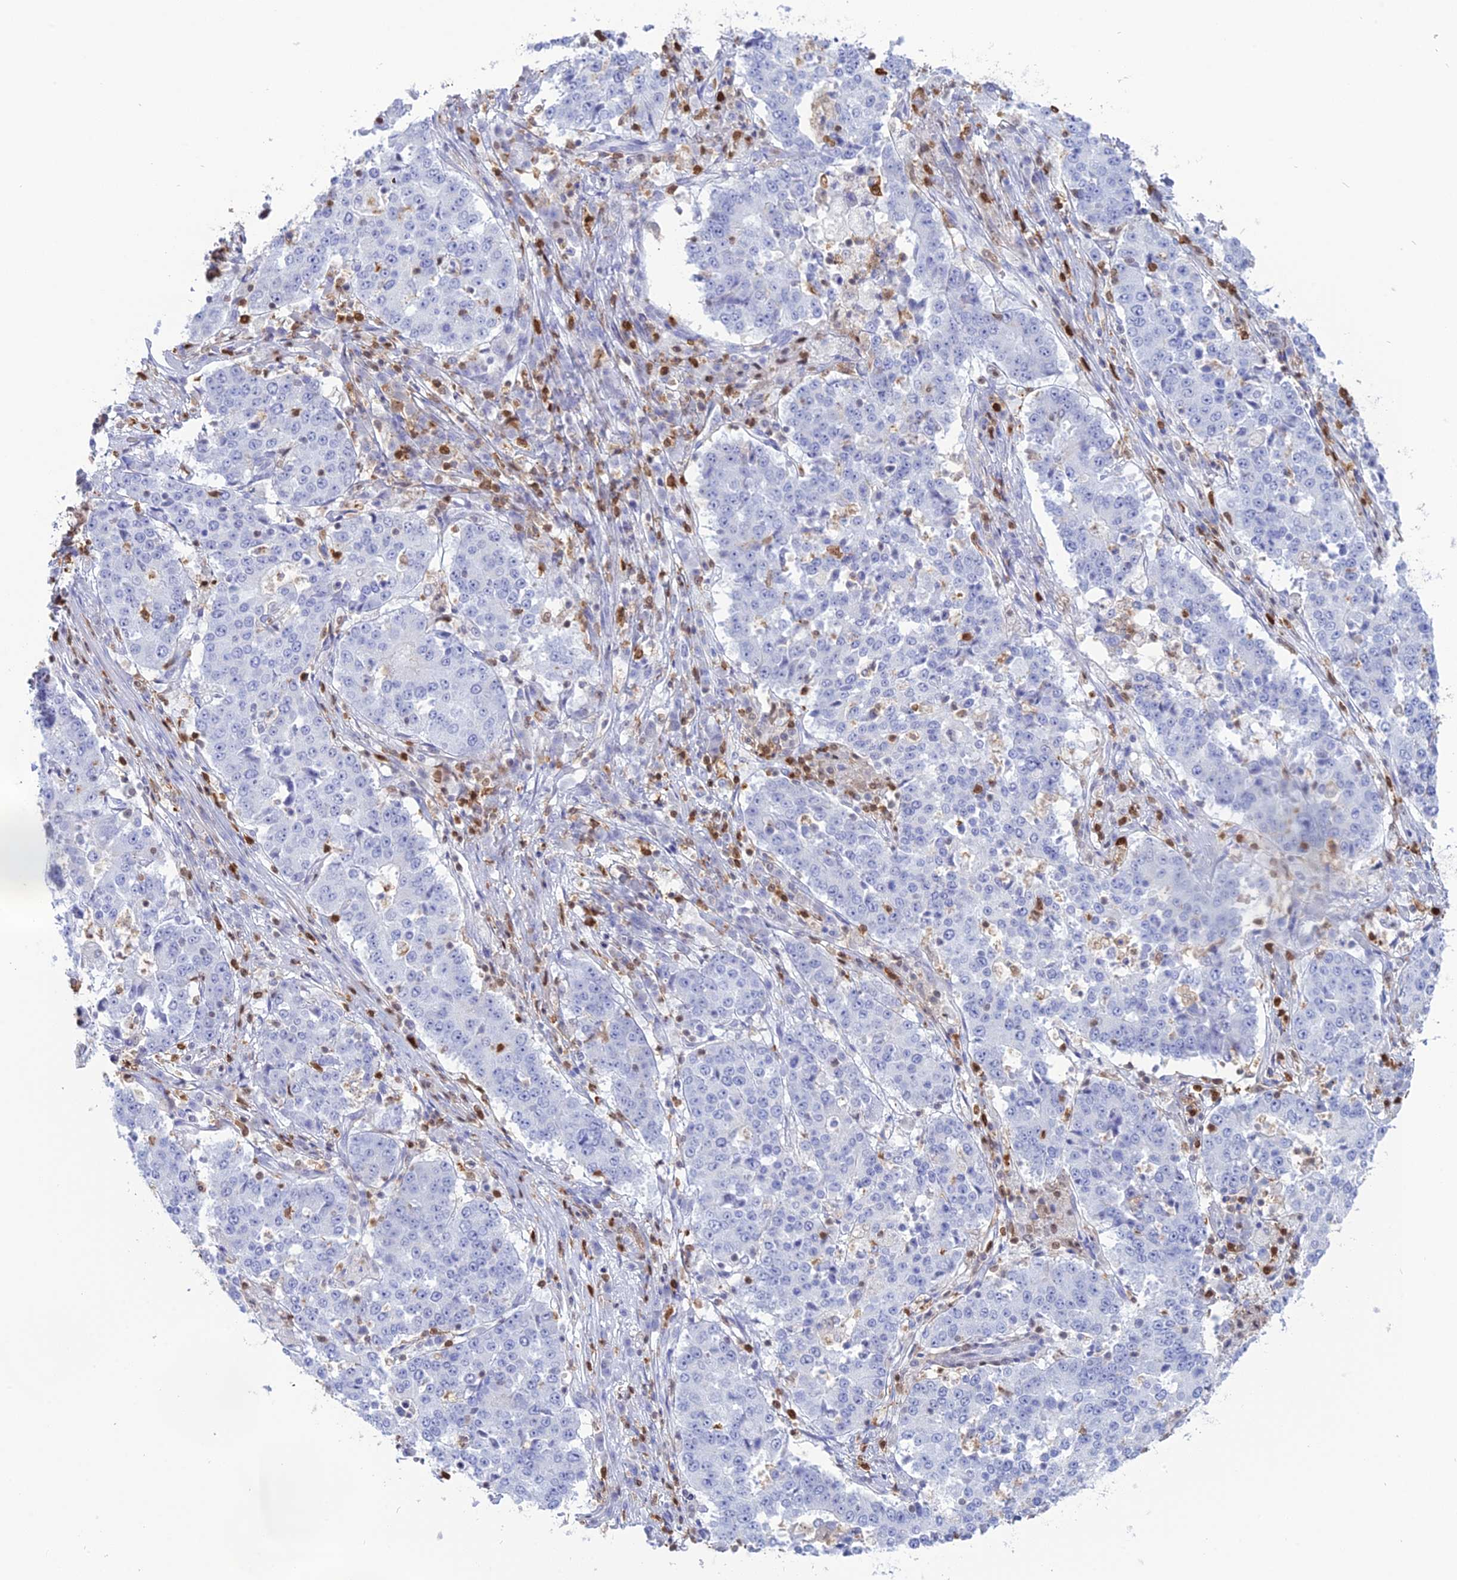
{"staining": {"intensity": "negative", "quantity": "none", "location": "none"}, "tissue": "stomach cancer", "cell_type": "Tumor cells", "image_type": "cancer", "snomed": [{"axis": "morphology", "description": "Adenocarcinoma, NOS"}, {"axis": "topography", "description": "Stomach"}], "caption": "Tumor cells show no significant protein positivity in stomach adenocarcinoma.", "gene": "PGBD4", "patient": {"sex": "male", "age": 59}}